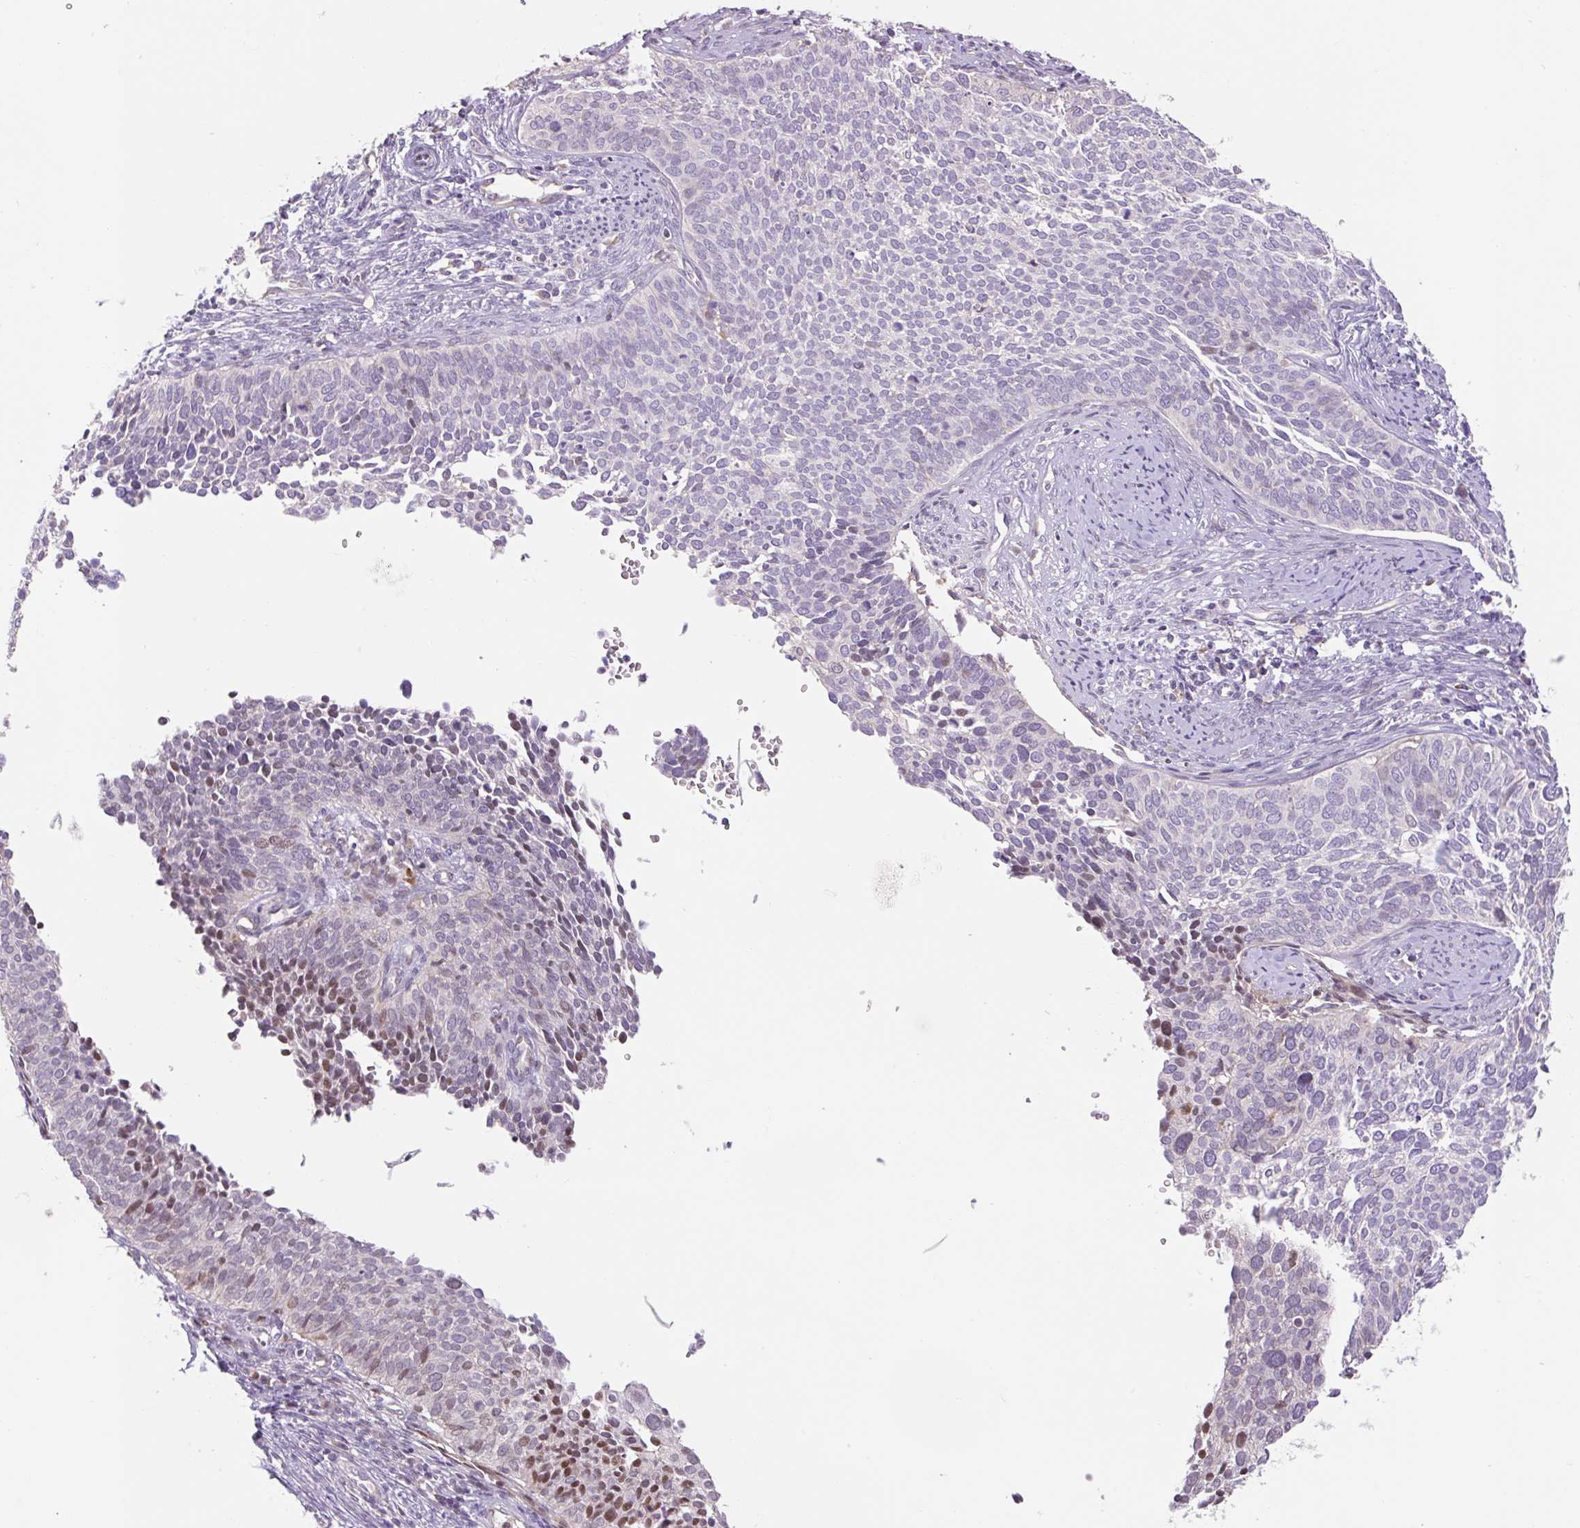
{"staining": {"intensity": "moderate", "quantity": "<25%", "location": "nuclear"}, "tissue": "cervical cancer", "cell_type": "Tumor cells", "image_type": "cancer", "snomed": [{"axis": "morphology", "description": "Squamous cell carcinoma, NOS"}, {"axis": "topography", "description": "Cervix"}], "caption": "This photomicrograph demonstrates immunohistochemistry staining of human cervical cancer (squamous cell carcinoma), with low moderate nuclear positivity in approximately <25% of tumor cells.", "gene": "ZNF552", "patient": {"sex": "female", "age": 34}}